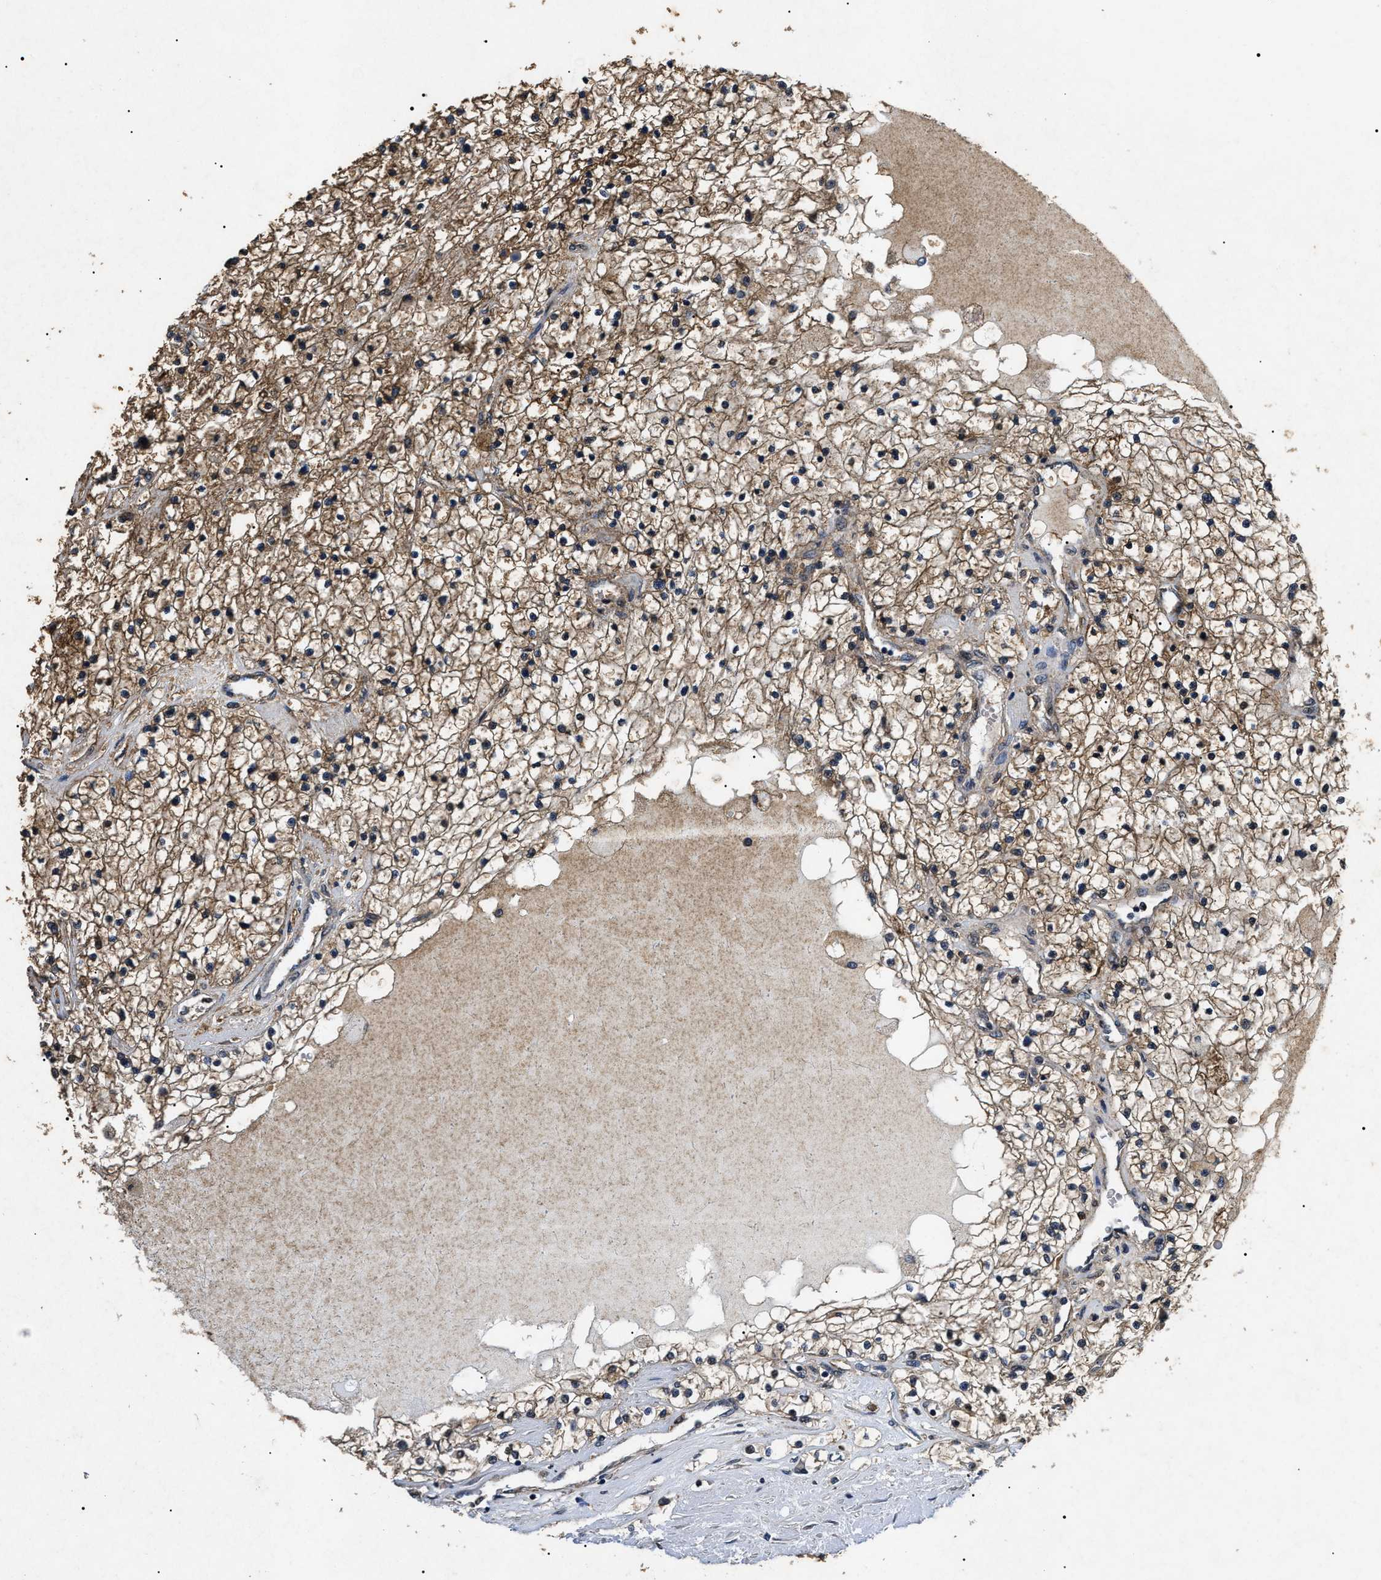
{"staining": {"intensity": "weak", "quantity": ">75%", "location": "cytoplasmic/membranous"}, "tissue": "renal cancer", "cell_type": "Tumor cells", "image_type": "cancer", "snomed": [{"axis": "morphology", "description": "Adenocarcinoma, NOS"}, {"axis": "topography", "description": "Kidney"}], "caption": "Renal cancer (adenocarcinoma) tissue displays weak cytoplasmic/membranous staining in about >75% of tumor cells, visualized by immunohistochemistry.", "gene": "ANP32E", "patient": {"sex": "male", "age": 68}}